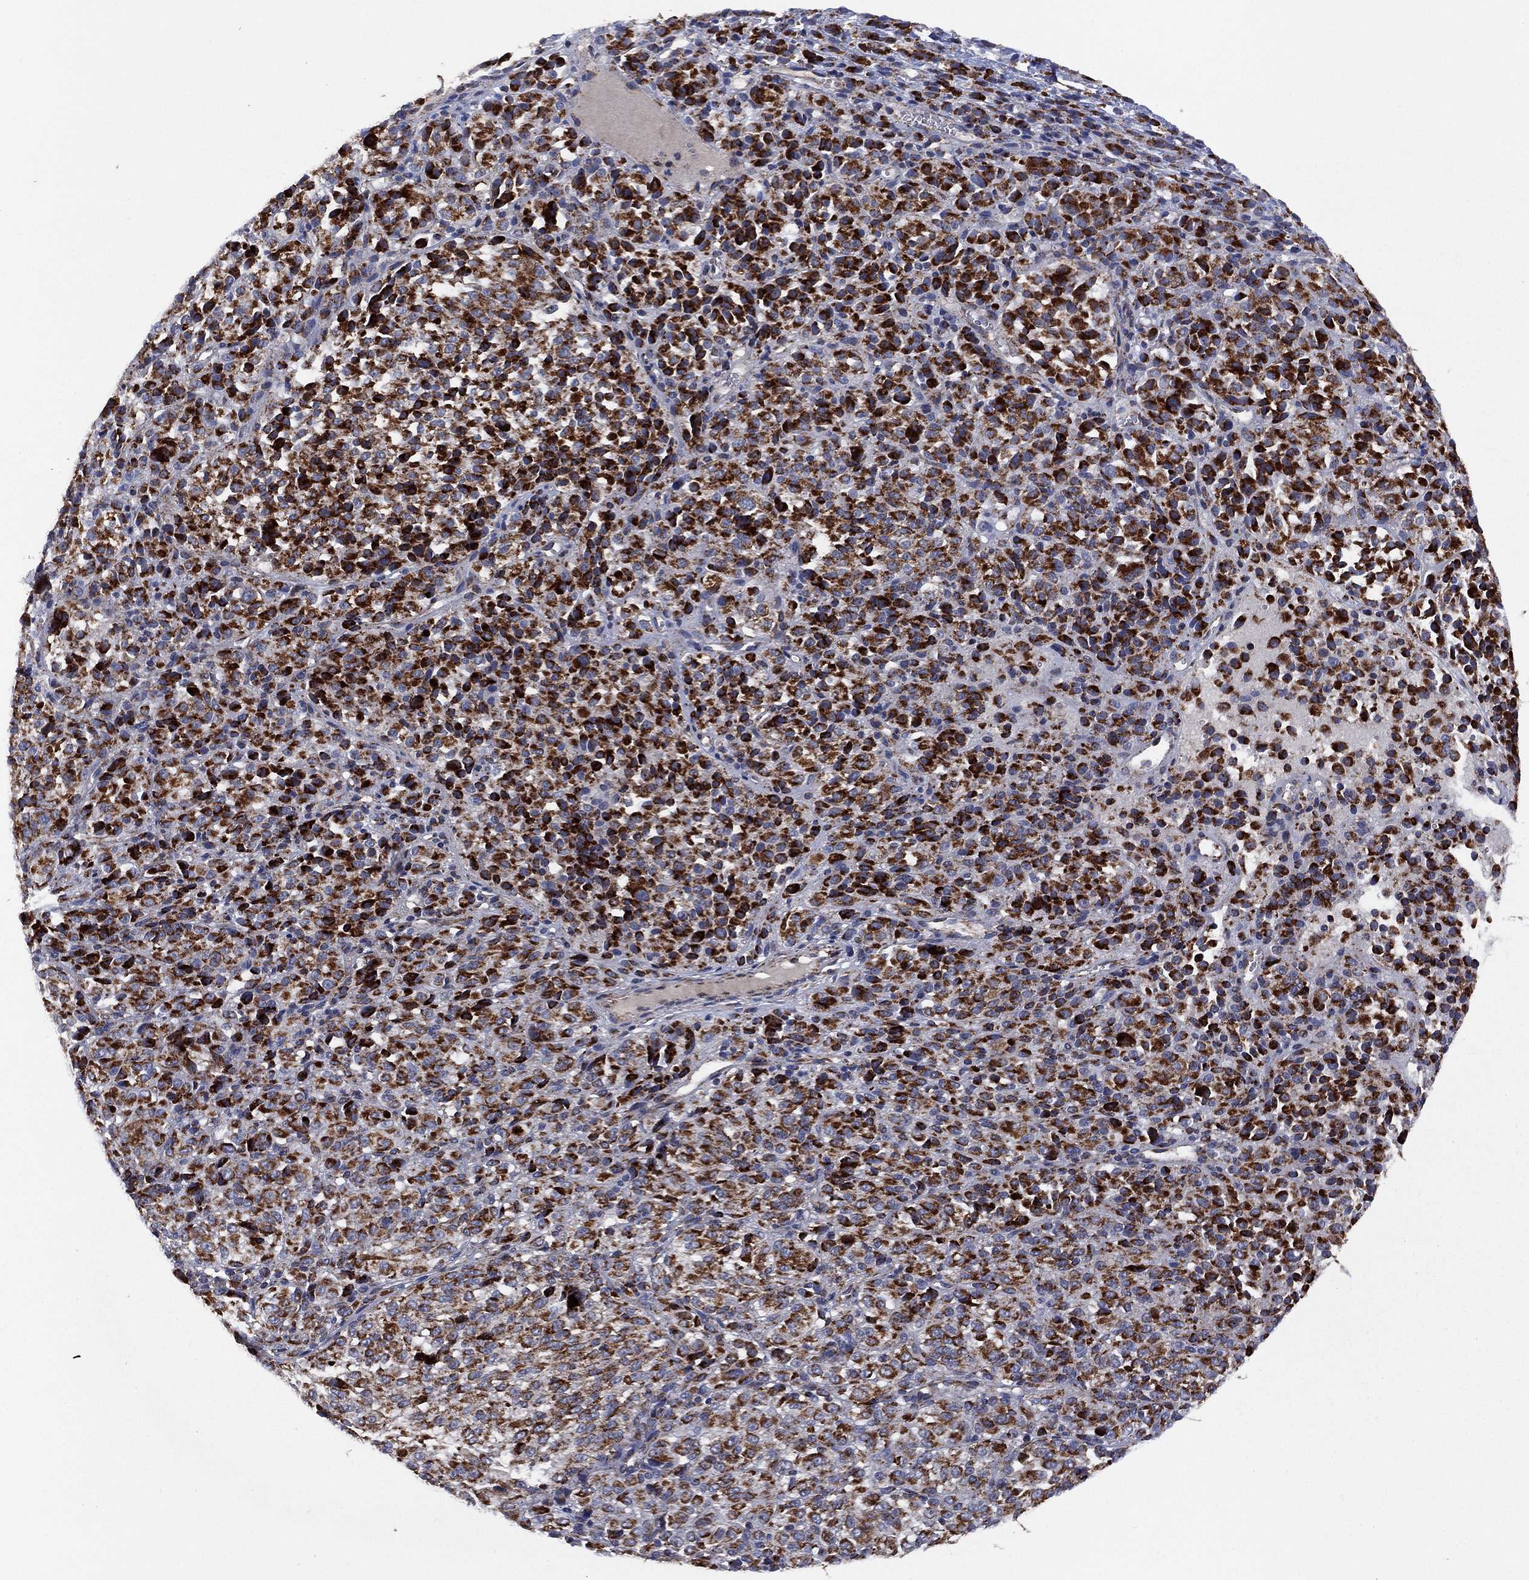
{"staining": {"intensity": "strong", "quantity": ">75%", "location": "cytoplasmic/membranous"}, "tissue": "melanoma", "cell_type": "Tumor cells", "image_type": "cancer", "snomed": [{"axis": "morphology", "description": "Malignant melanoma, Metastatic site"}, {"axis": "topography", "description": "Brain"}], "caption": "Malignant melanoma (metastatic site) was stained to show a protein in brown. There is high levels of strong cytoplasmic/membranous staining in approximately >75% of tumor cells.", "gene": "PPP2R5A", "patient": {"sex": "female", "age": 56}}